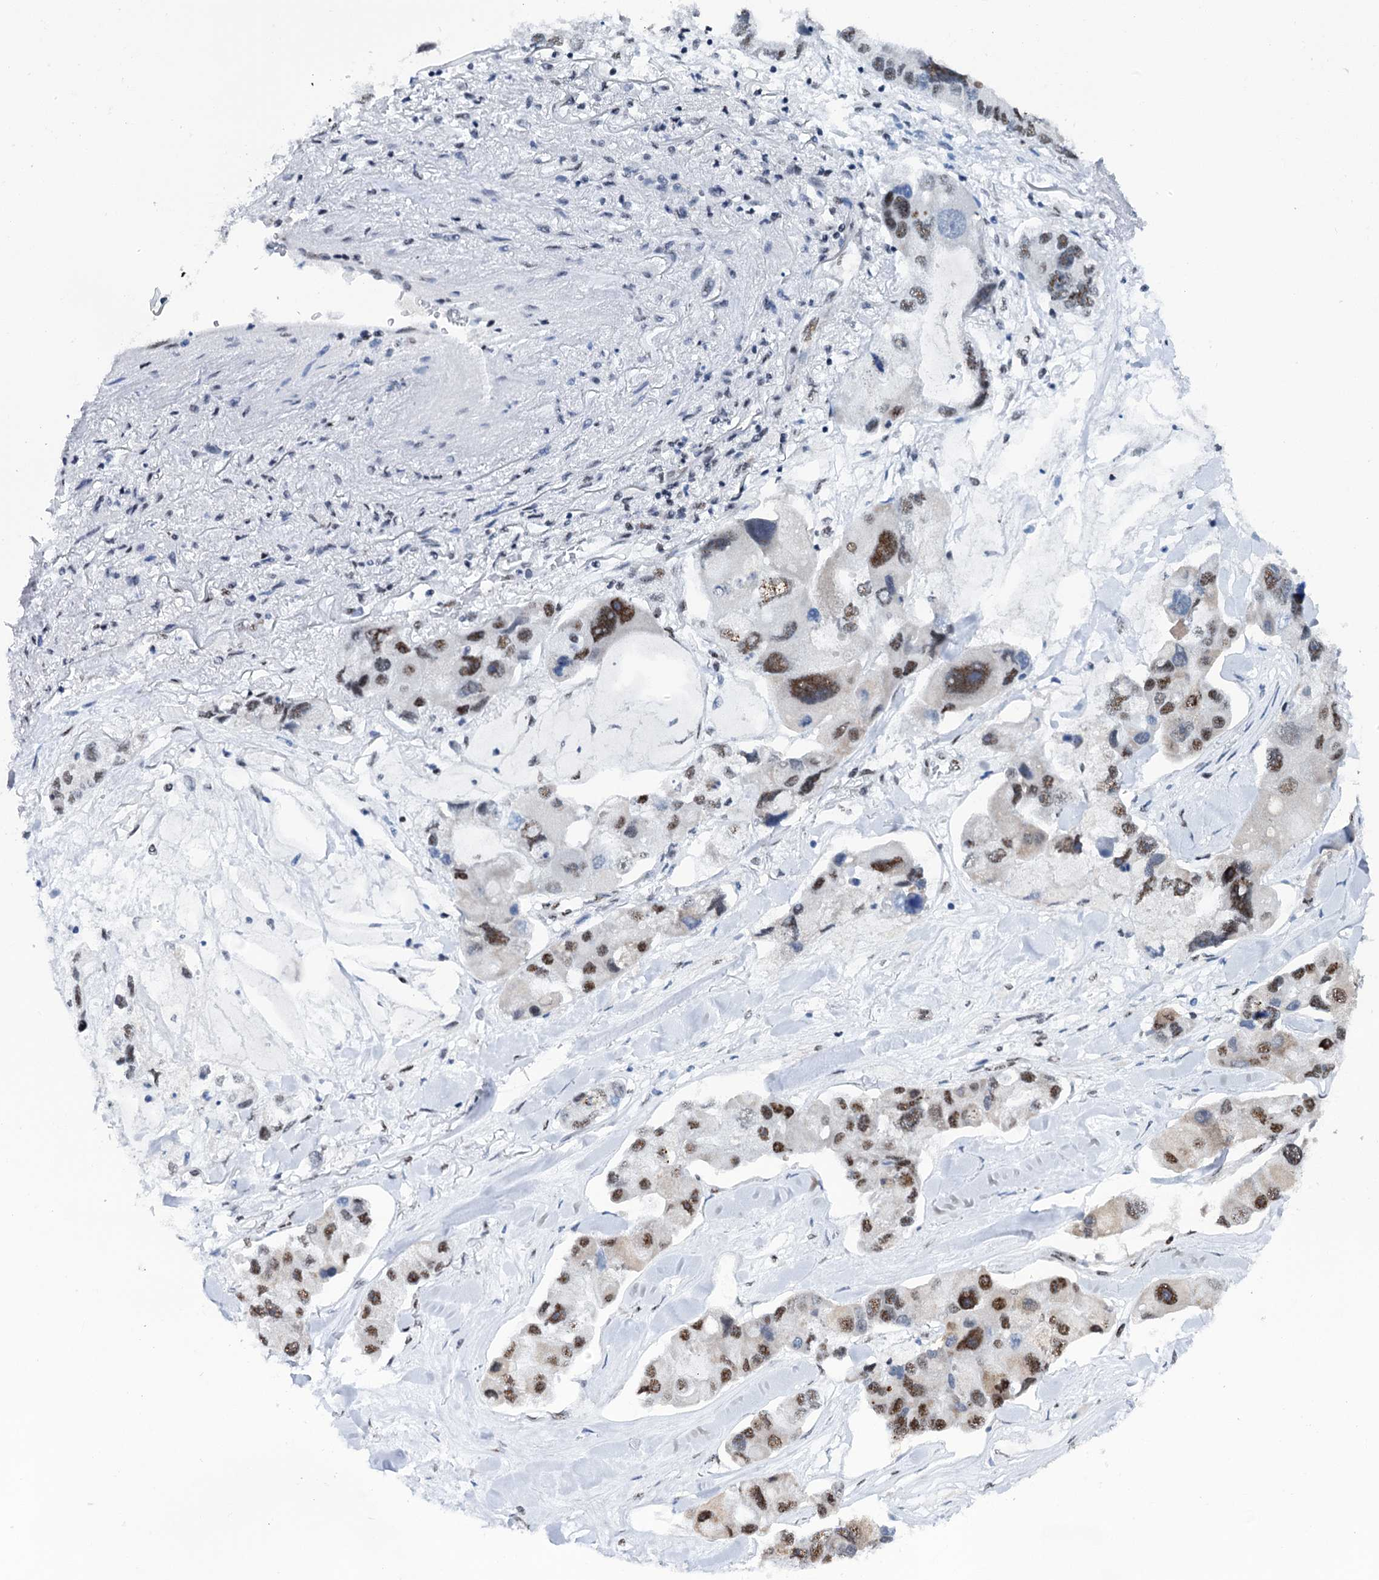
{"staining": {"intensity": "moderate", "quantity": ">75%", "location": "nuclear"}, "tissue": "lung cancer", "cell_type": "Tumor cells", "image_type": "cancer", "snomed": [{"axis": "morphology", "description": "Adenocarcinoma, NOS"}, {"axis": "topography", "description": "Lung"}], "caption": "IHC histopathology image of neoplastic tissue: lung adenocarcinoma stained using immunohistochemistry (IHC) displays medium levels of moderate protein expression localized specifically in the nuclear of tumor cells, appearing as a nuclear brown color.", "gene": "SREK1", "patient": {"sex": "female", "age": 54}}